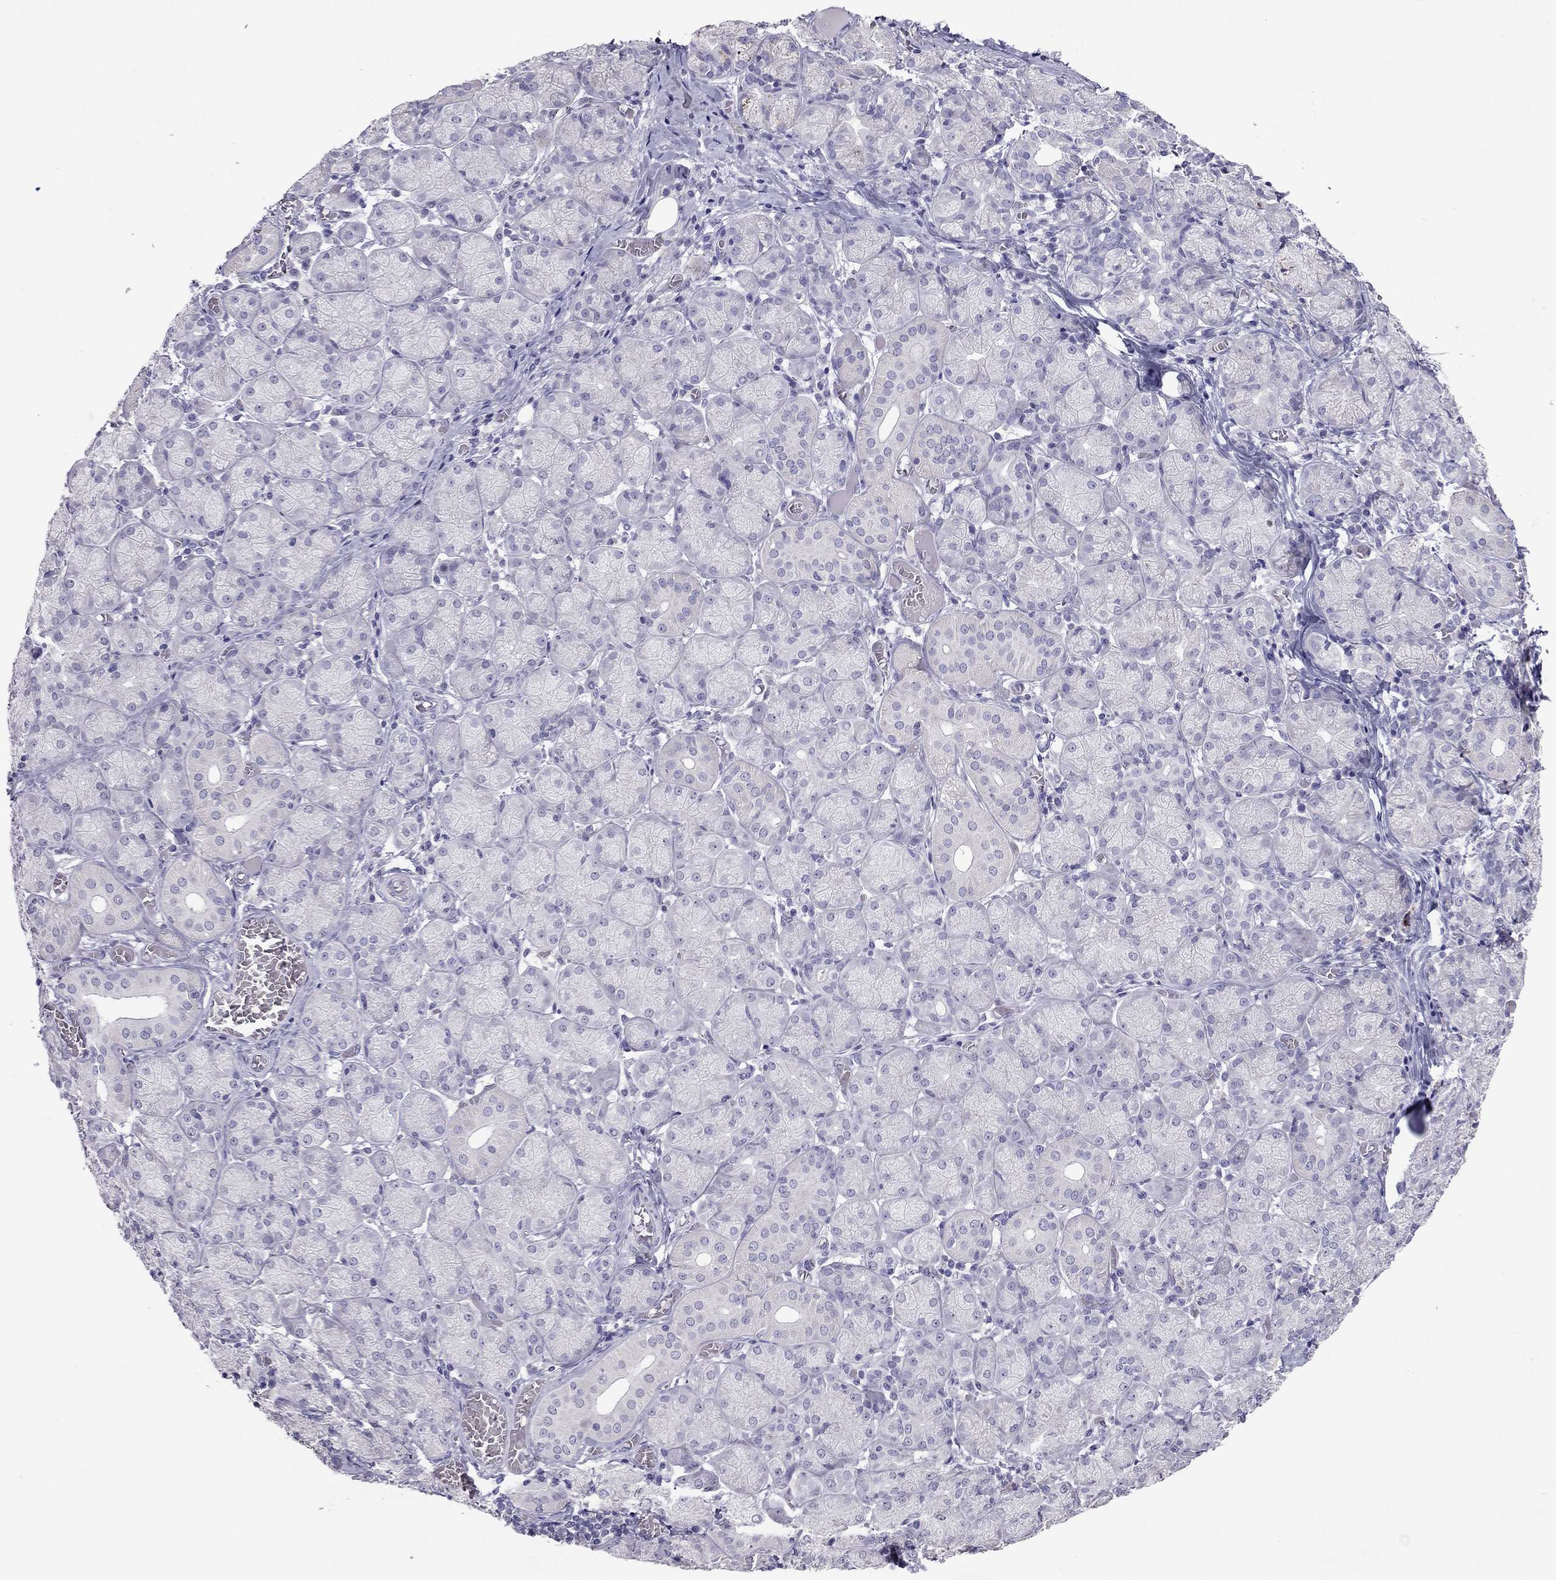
{"staining": {"intensity": "negative", "quantity": "none", "location": "none"}, "tissue": "salivary gland", "cell_type": "Glandular cells", "image_type": "normal", "snomed": [{"axis": "morphology", "description": "Normal tissue, NOS"}, {"axis": "topography", "description": "Salivary gland"}, {"axis": "topography", "description": "Peripheral nerve tissue"}], "caption": "IHC image of benign salivary gland stained for a protein (brown), which shows no staining in glandular cells.", "gene": "RGS8", "patient": {"sex": "female", "age": 24}}